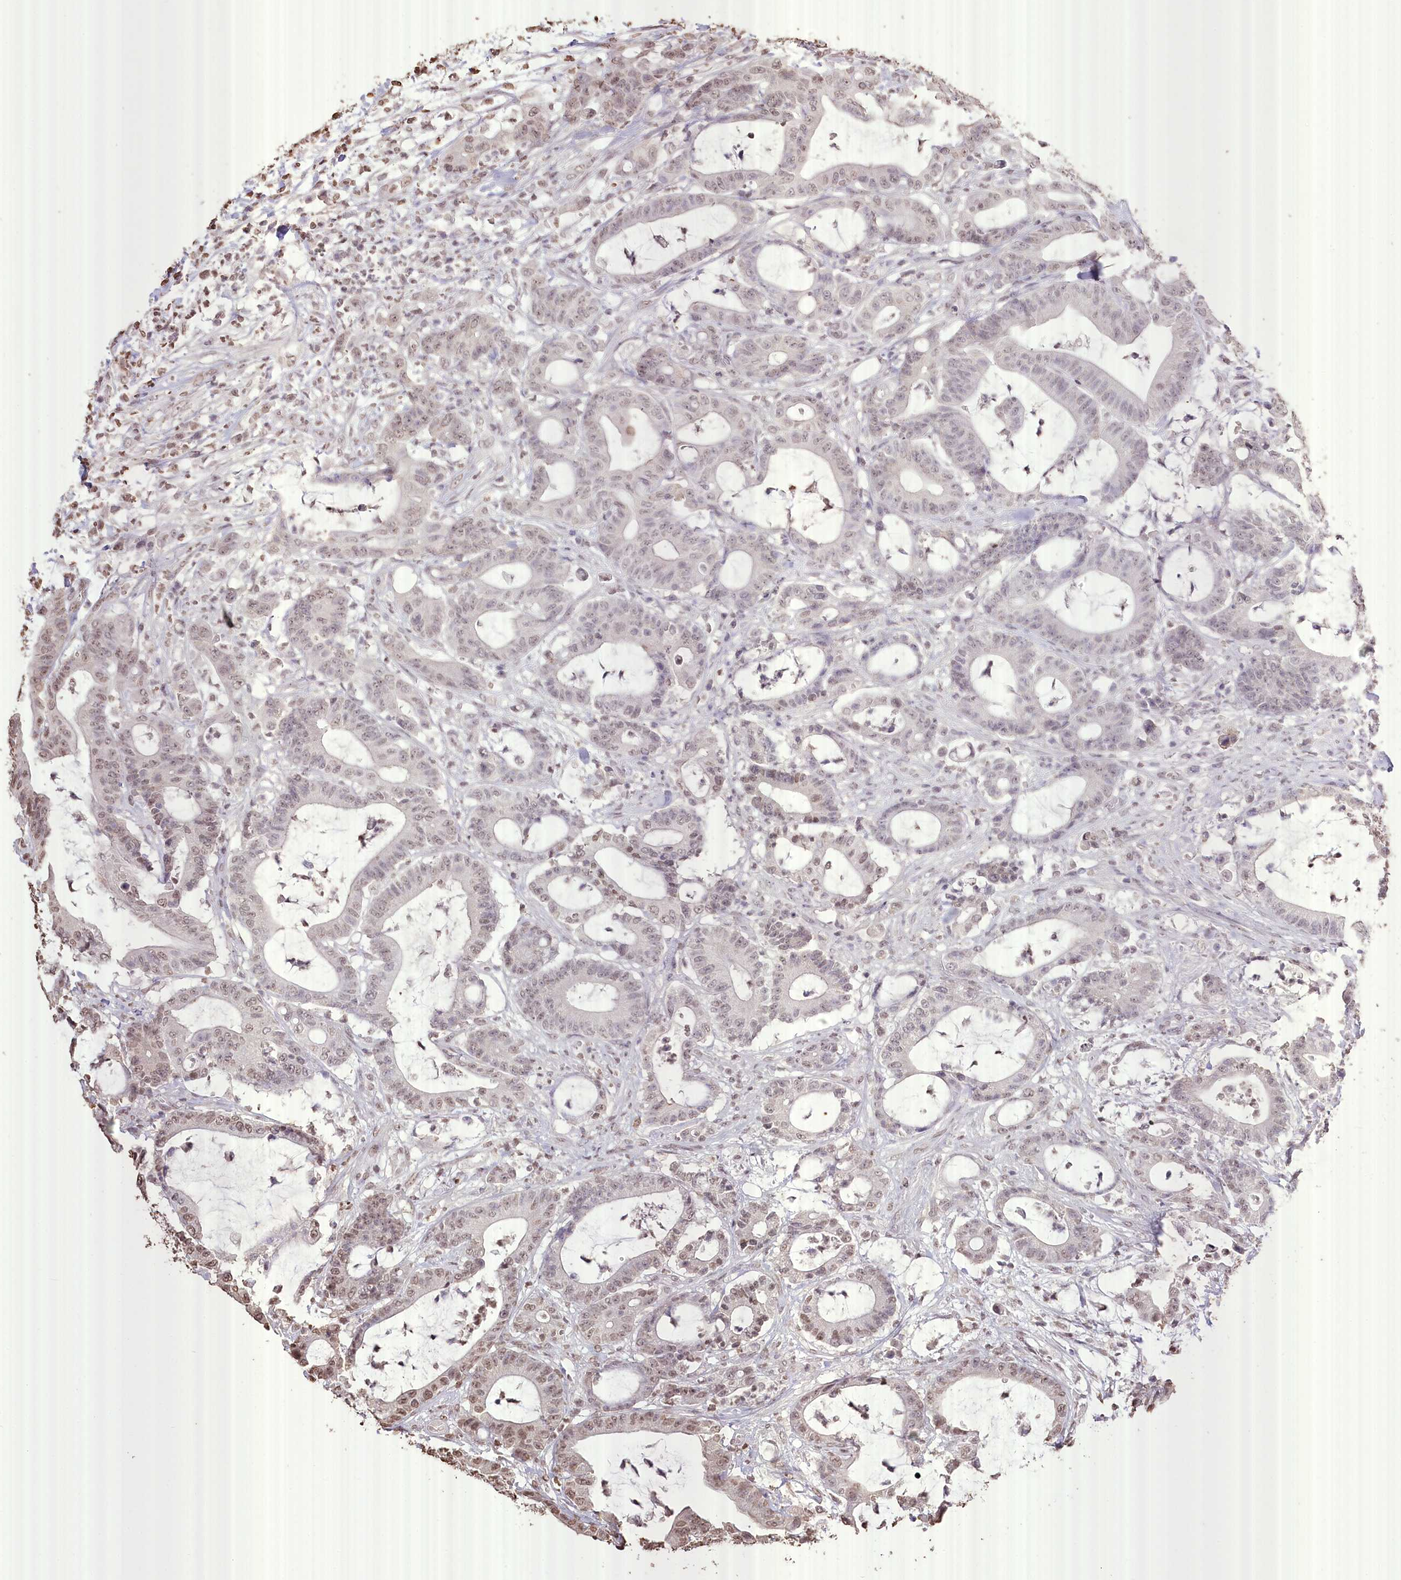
{"staining": {"intensity": "weak", "quantity": "25%-75%", "location": "nuclear"}, "tissue": "colorectal cancer", "cell_type": "Tumor cells", "image_type": "cancer", "snomed": [{"axis": "morphology", "description": "Adenocarcinoma, NOS"}, {"axis": "topography", "description": "Colon"}], "caption": "Immunohistochemistry of human colorectal adenocarcinoma reveals low levels of weak nuclear staining in approximately 25%-75% of tumor cells.", "gene": "SLC39A10", "patient": {"sex": "female", "age": 84}}